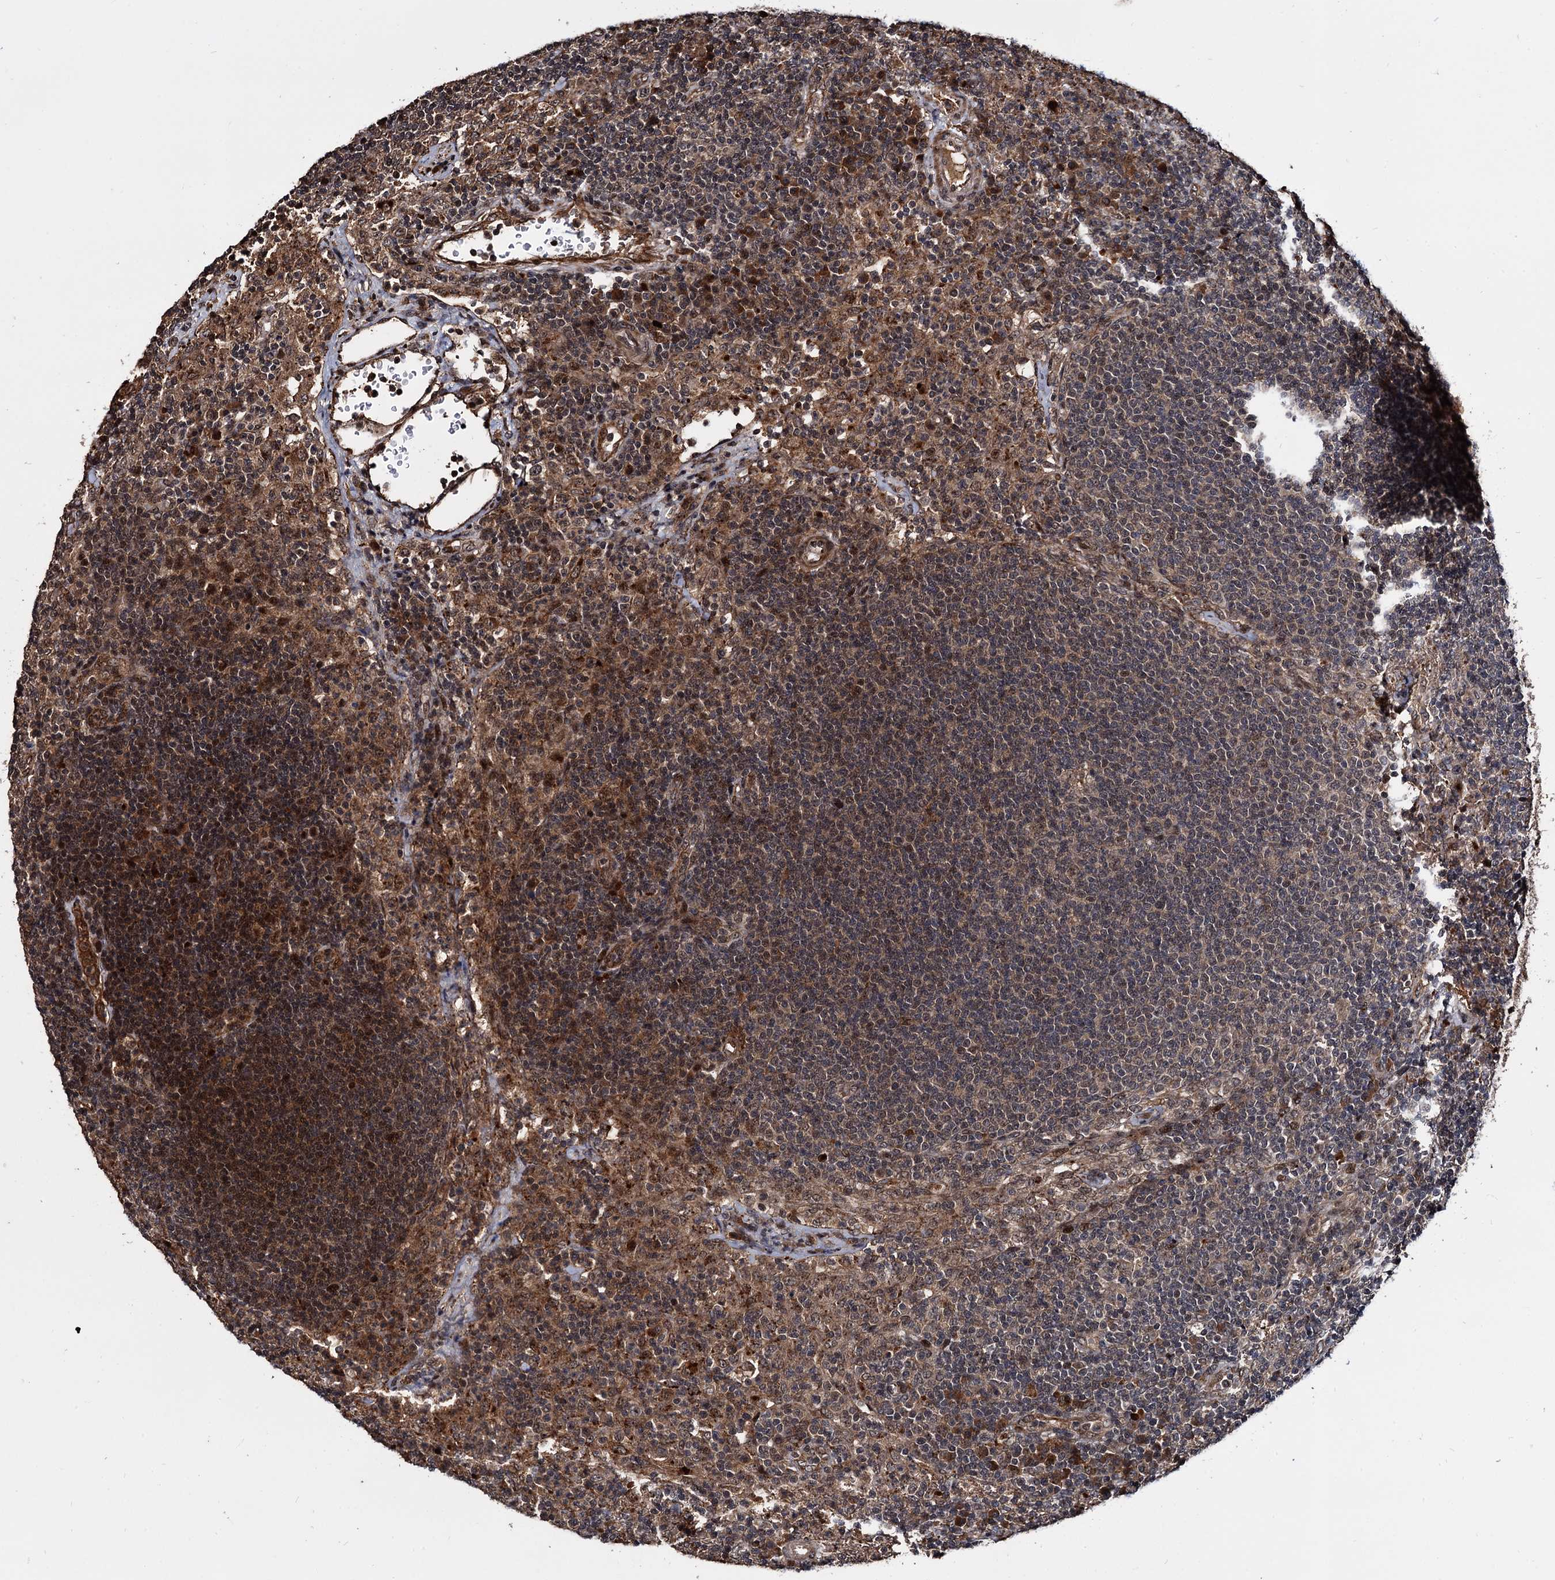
{"staining": {"intensity": "weak", "quantity": "25%-75%", "location": "nuclear"}, "tissue": "lymph node", "cell_type": "Germinal center cells", "image_type": "normal", "snomed": [{"axis": "morphology", "description": "Normal tissue, NOS"}, {"axis": "topography", "description": "Lymph node"}], "caption": "Immunohistochemistry micrograph of normal lymph node: lymph node stained using IHC reveals low levels of weak protein expression localized specifically in the nuclear of germinal center cells, appearing as a nuclear brown color.", "gene": "CEP192", "patient": {"sex": "female", "age": 70}}